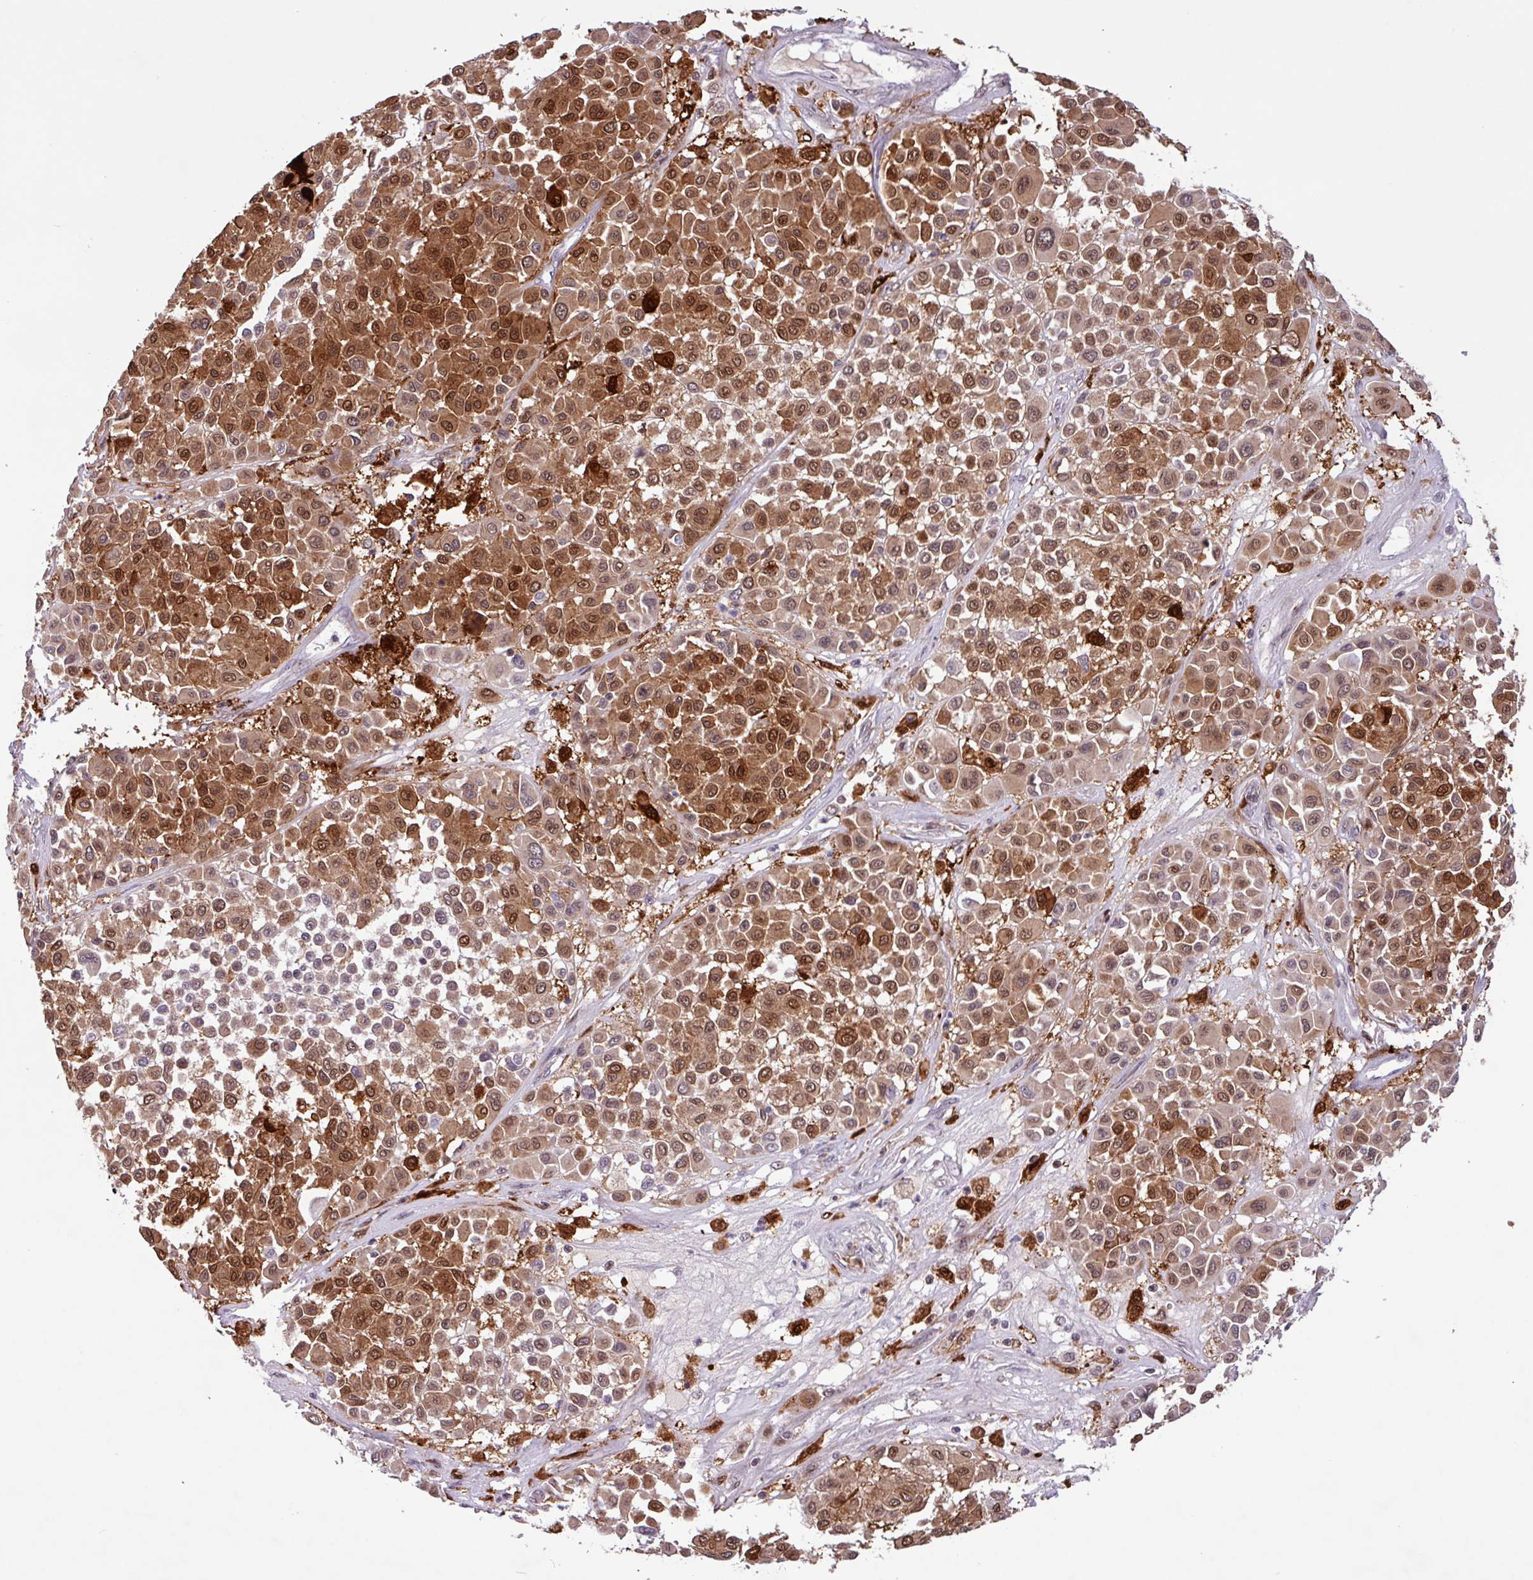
{"staining": {"intensity": "moderate", "quantity": ">75%", "location": "cytoplasmic/membranous,nuclear"}, "tissue": "melanoma", "cell_type": "Tumor cells", "image_type": "cancer", "snomed": [{"axis": "morphology", "description": "Malignant melanoma, Metastatic site"}, {"axis": "topography", "description": "Soft tissue"}], "caption": "Immunohistochemical staining of human melanoma demonstrates moderate cytoplasmic/membranous and nuclear protein staining in approximately >75% of tumor cells.", "gene": "BRD3", "patient": {"sex": "male", "age": 41}}